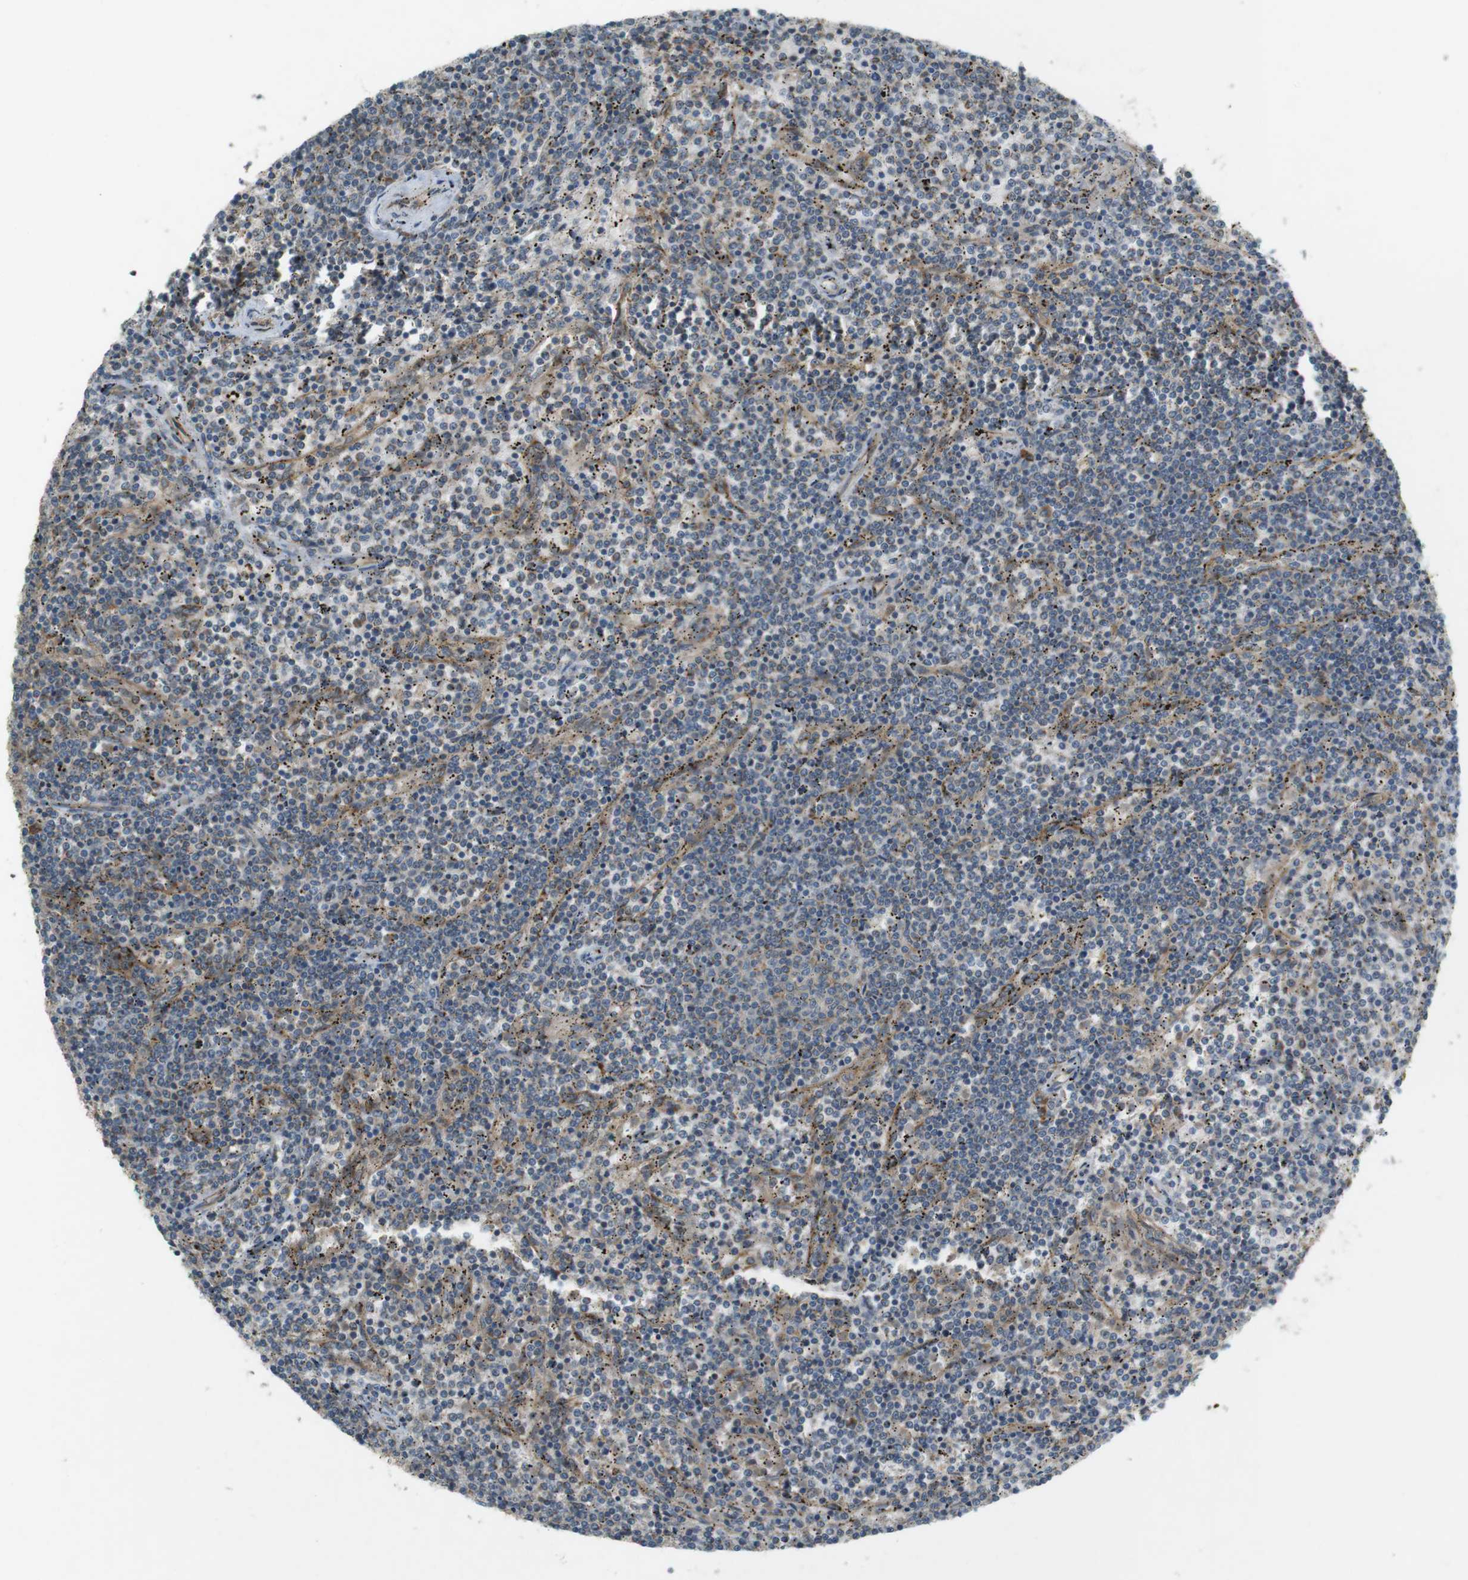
{"staining": {"intensity": "weak", "quantity": "<25%", "location": "cytoplasmic/membranous"}, "tissue": "lymphoma", "cell_type": "Tumor cells", "image_type": "cancer", "snomed": [{"axis": "morphology", "description": "Malignant lymphoma, non-Hodgkin's type, Low grade"}, {"axis": "topography", "description": "Spleen"}], "caption": "An immunohistochemistry (IHC) micrograph of lymphoma is shown. There is no staining in tumor cells of lymphoma.", "gene": "SLC41A1", "patient": {"sex": "female", "age": 50}}